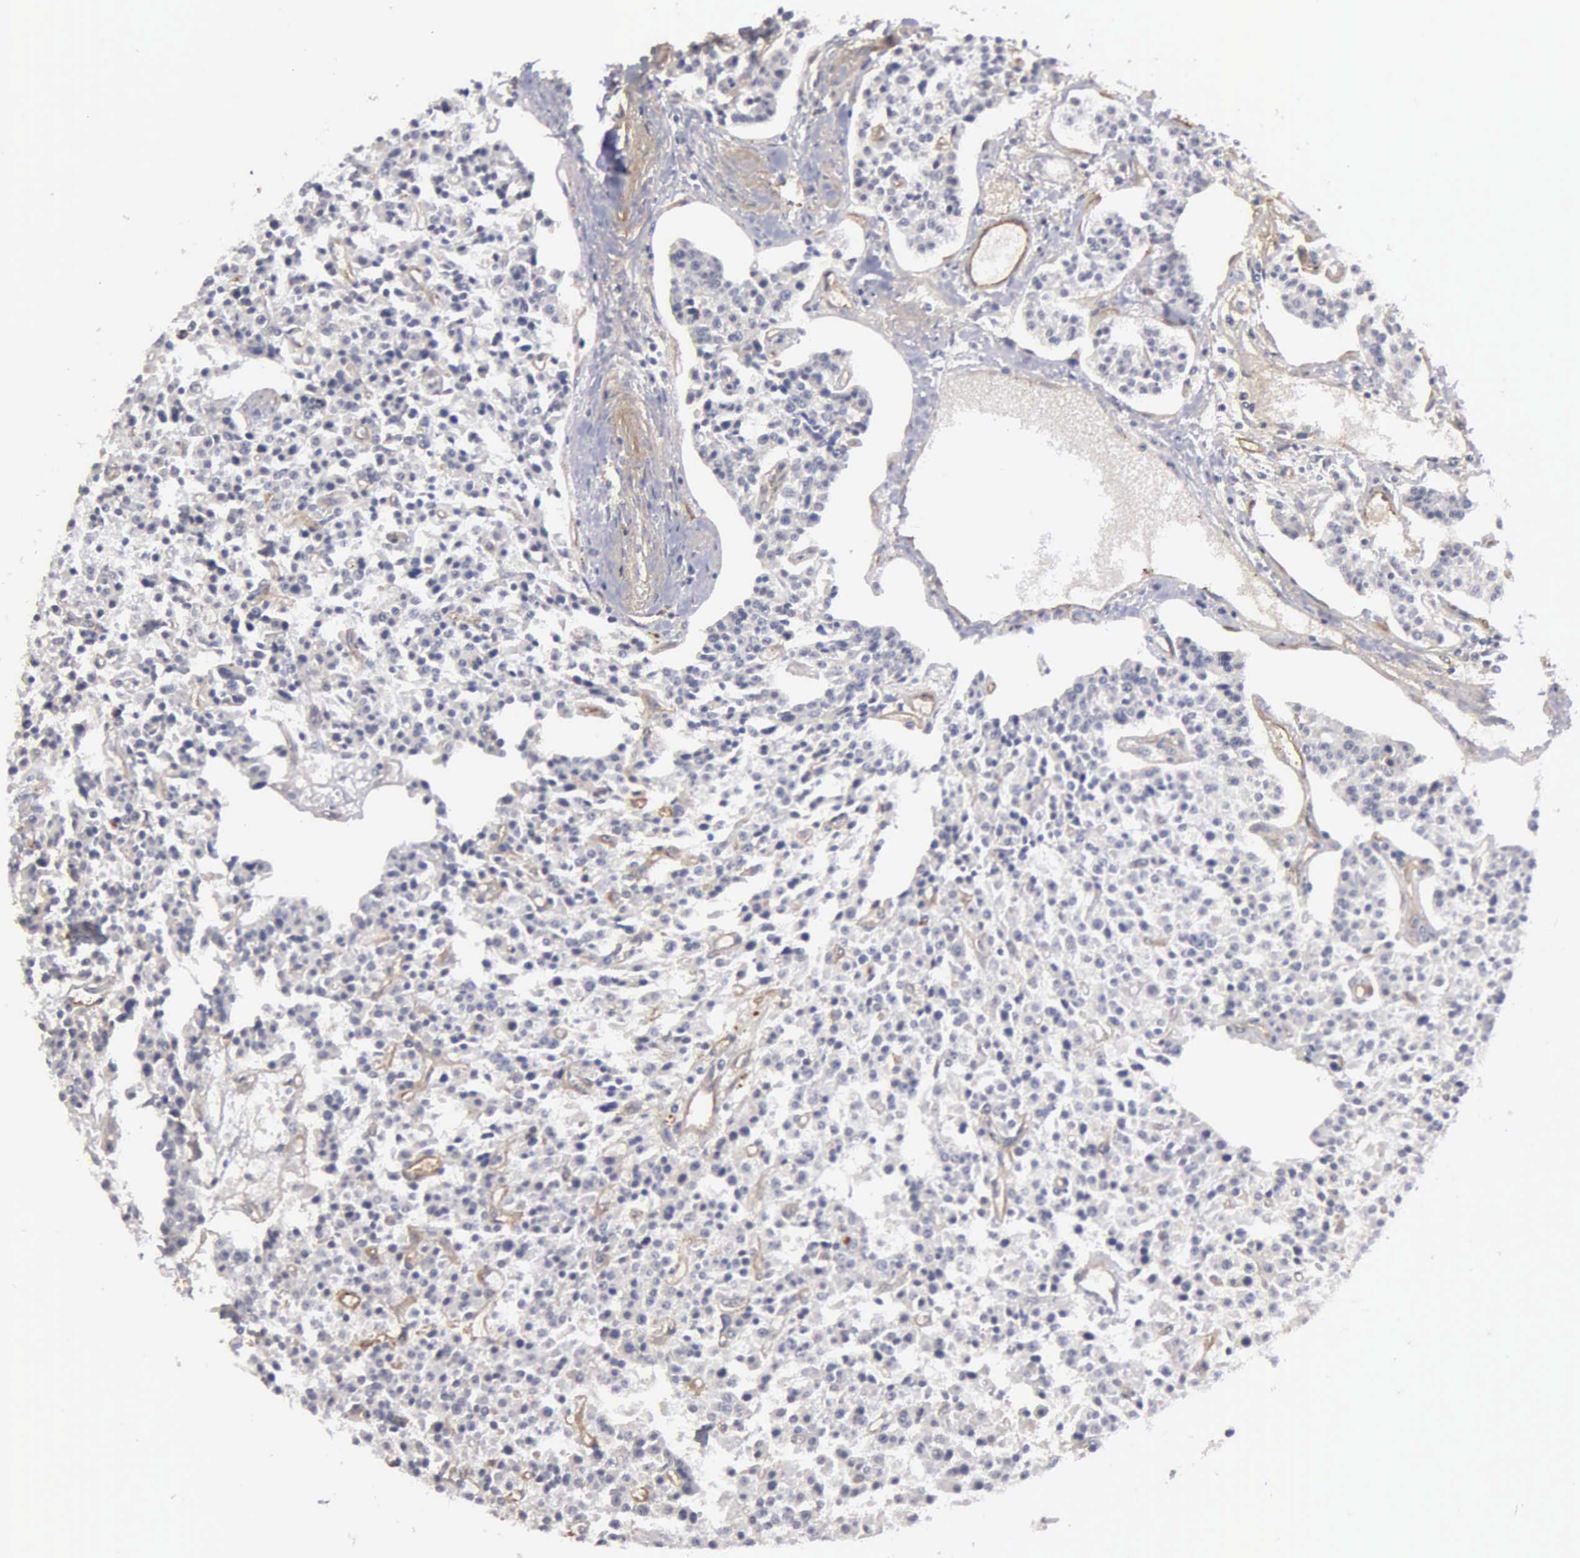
{"staining": {"intensity": "negative", "quantity": "none", "location": "none"}, "tissue": "carcinoid", "cell_type": "Tumor cells", "image_type": "cancer", "snomed": [{"axis": "morphology", "description": "Carcinoid, malignant, NOS"}, {"axis": "topography", "description": "Stomach"}], "caption": "The immunohistochemistry histopathology image has no significant staining in tumor cells of carcinoid tissue. Brightfield microscopy of IHC stained with DAB (brown) and hematoxylin (blue), captured at high magnification.", "gene": "ZBTB33", "patient": {"sex": "female", "age": 76}}